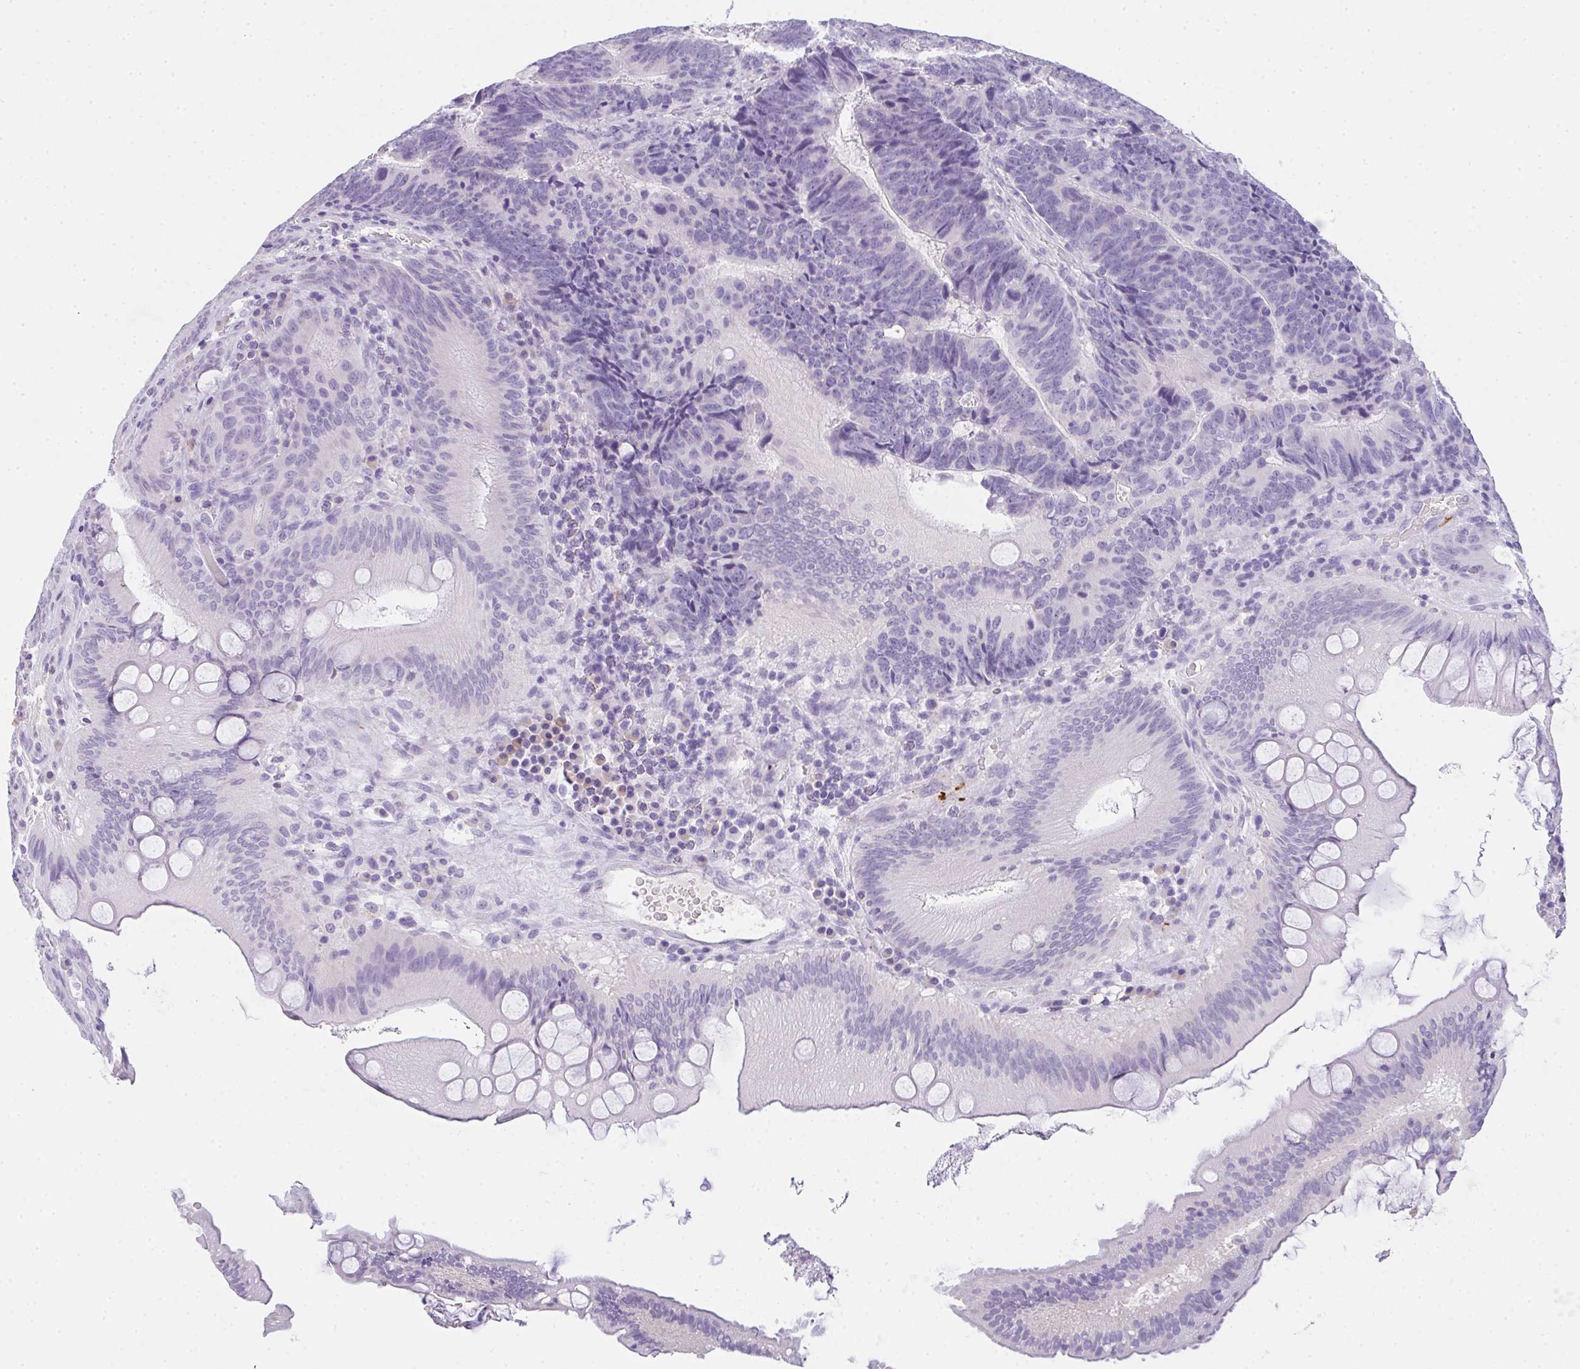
{"staining": {"intensity": "negative", "quantity": "none", "location": "none"}, "tissue": "colorectal cancer", "cell_type": "Tumor cells", "image_type": "cancer", "snomed": [{"axis": "morphology", "description": "Adenocarcinoma, NOS"}, {"axis": "topography", "description": "Colon"}], "caption": "Tumor cells show no significant positivity in colorectal adenocarcinoma. Nuclei are stained in blue.", "gene": "COX7B", "patient": {"sex": "male", "age": 62}}